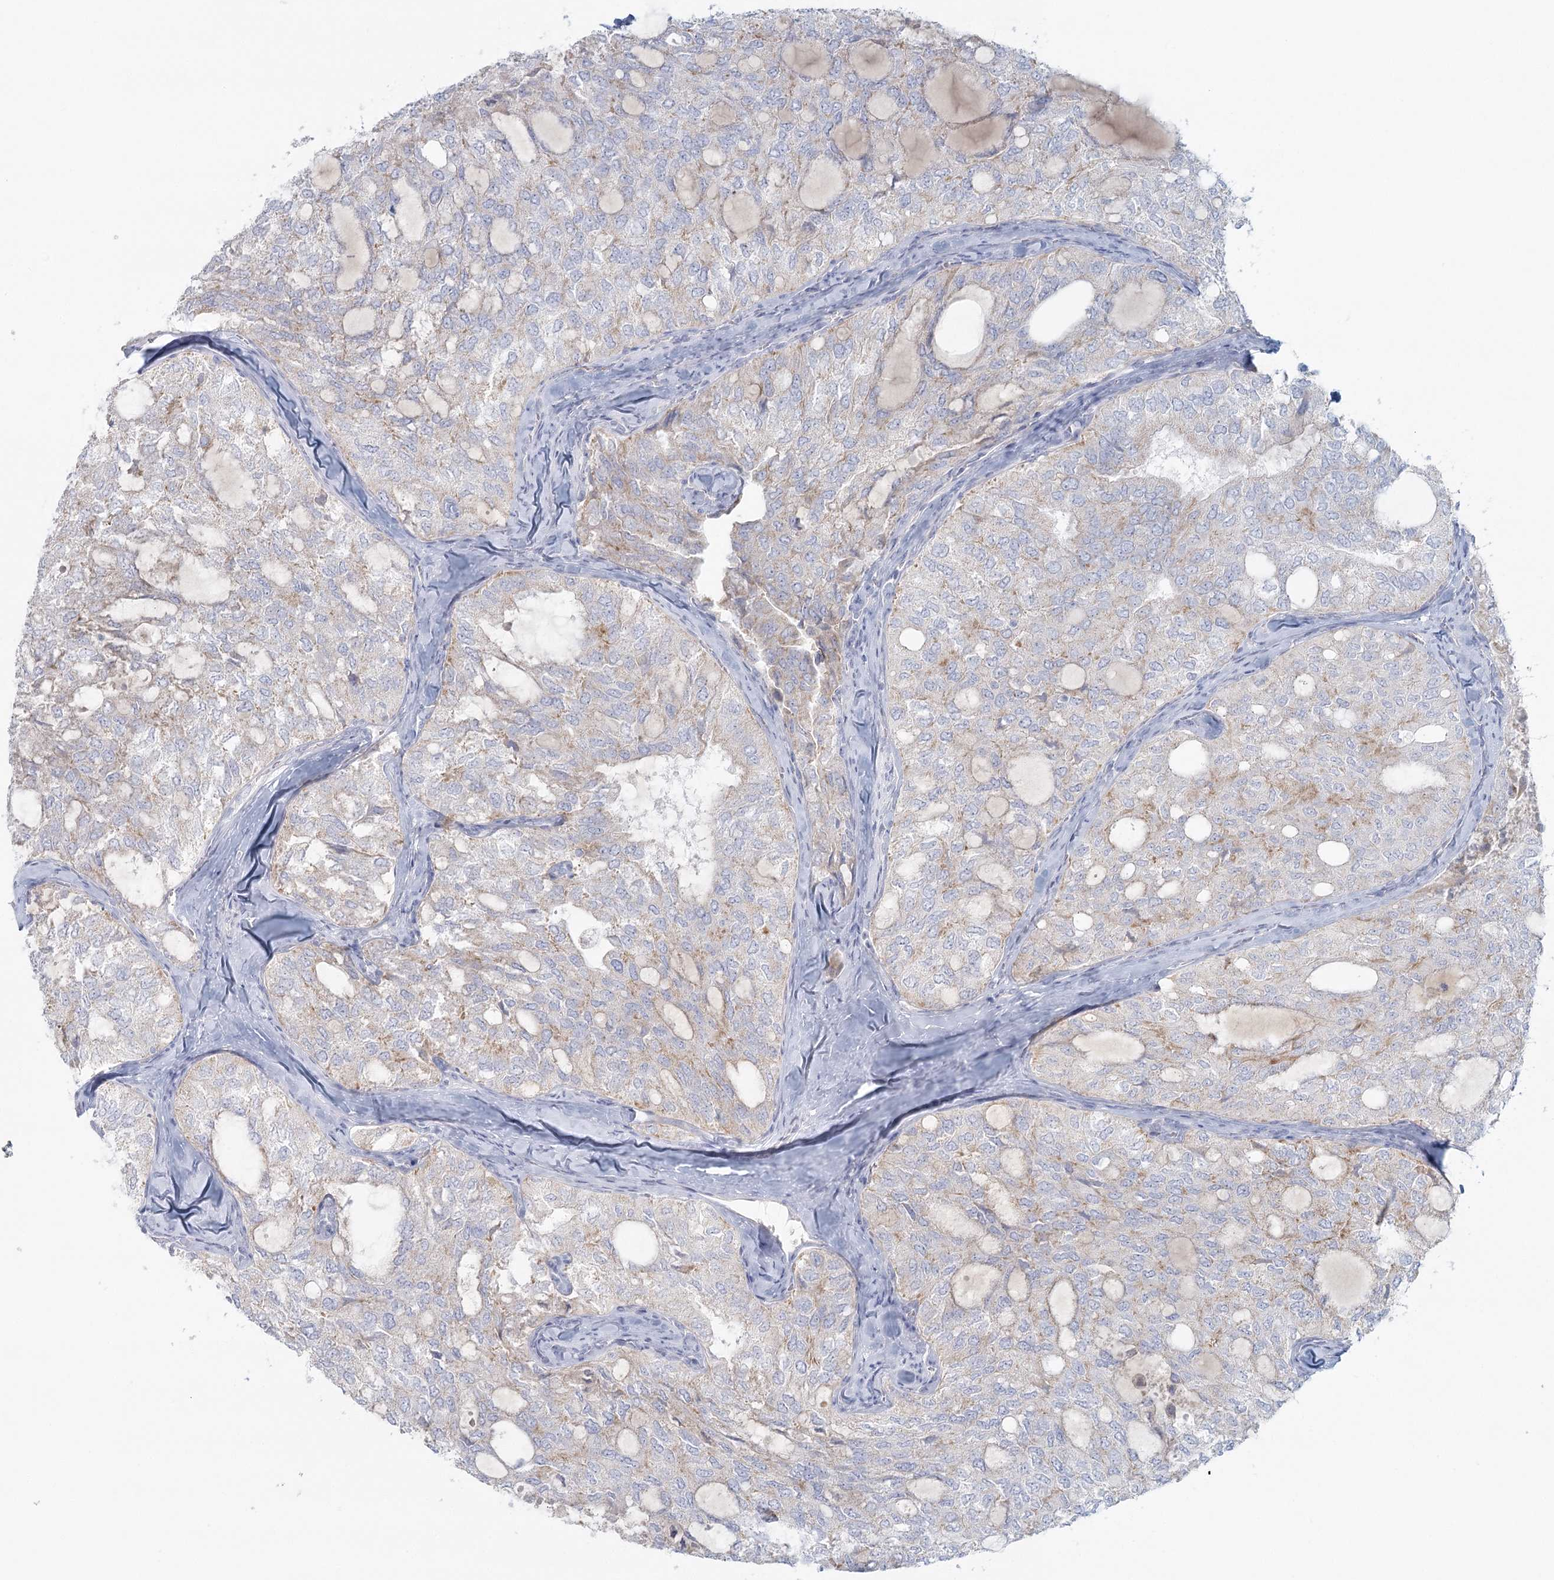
{"staining": {"intensity": "weak", "quantity": "<25%", "location": "cytoplasmic/membranous"}, "tissue": "thyroid cancer", "cell_type": "Tumor cells", "image_type": "cancer", "snomed": [{"axis": "morphology", "description": "Follicular adenoma carcinoma, NOS"}, {"axis": "topography", "description": "Thyroid gland"}], "caption": "Protein analysis of thyroid cancer exhibits no significant staining in tumor cells. (Immunohistochemistry, brightfield microscopy, high magnification).", "gene": "BPHL", "patient": {"sex": "male", "age": 75}}